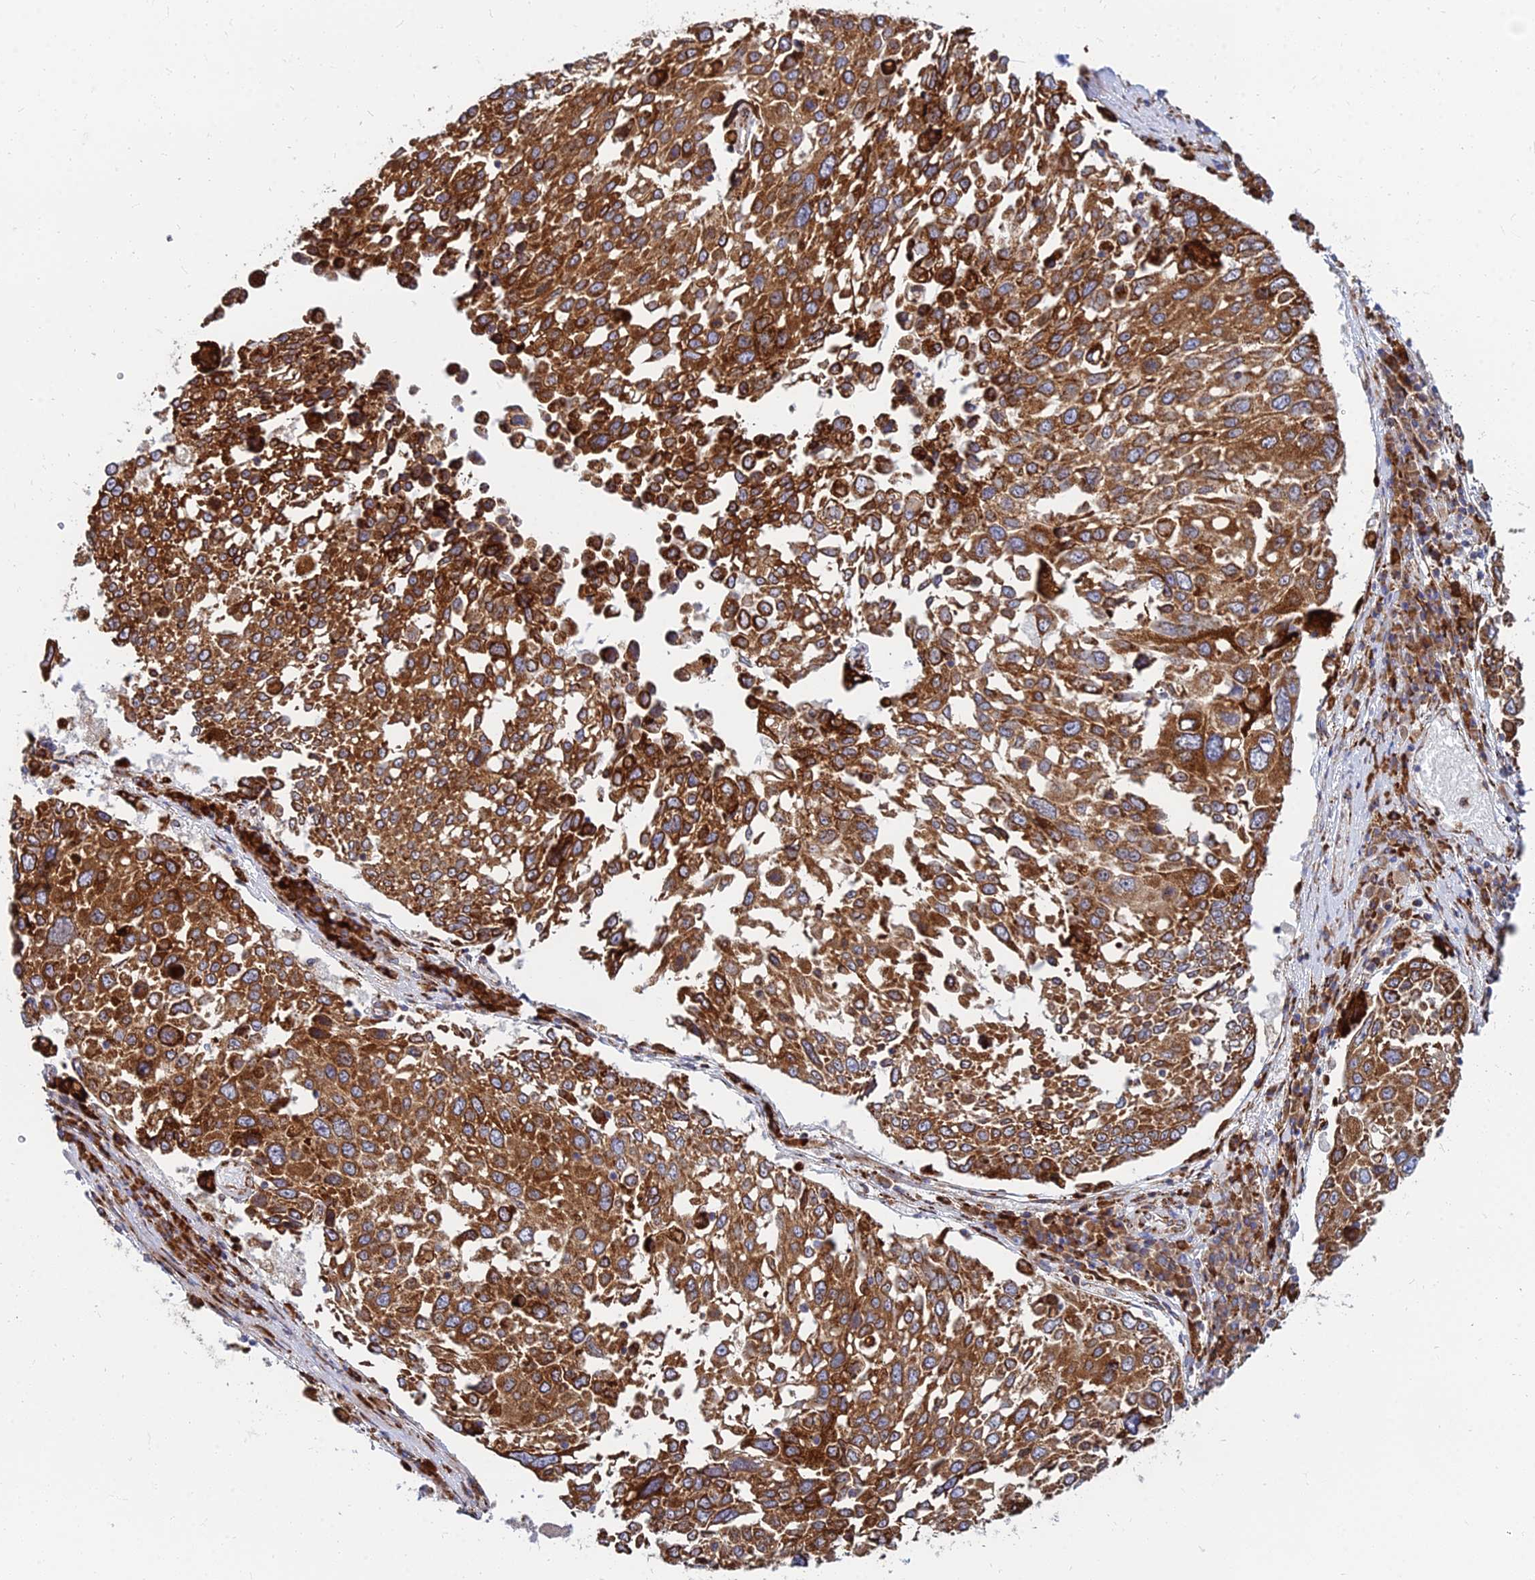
{"staining": {"intensity": "strong", "quantity": ">75%", "location": "cytoplasmic/membranous"}, "tissue": "lung cancer", "cell_type": "Tumor cells", "image_type": "cancer", "snomed": [{"axis": "morphology", "description": "Squamous cell carcinoma, NOS"}, {"axis": "topography", "description": "Lung"}], "caption": "Squamous cell carcinoma (lung) stained for a protein exhibits strong cytoplasmic/membranous positivity in tumor cells.", "gene": "CCT6B", "patient": {"sex": "male", "age": 65}}